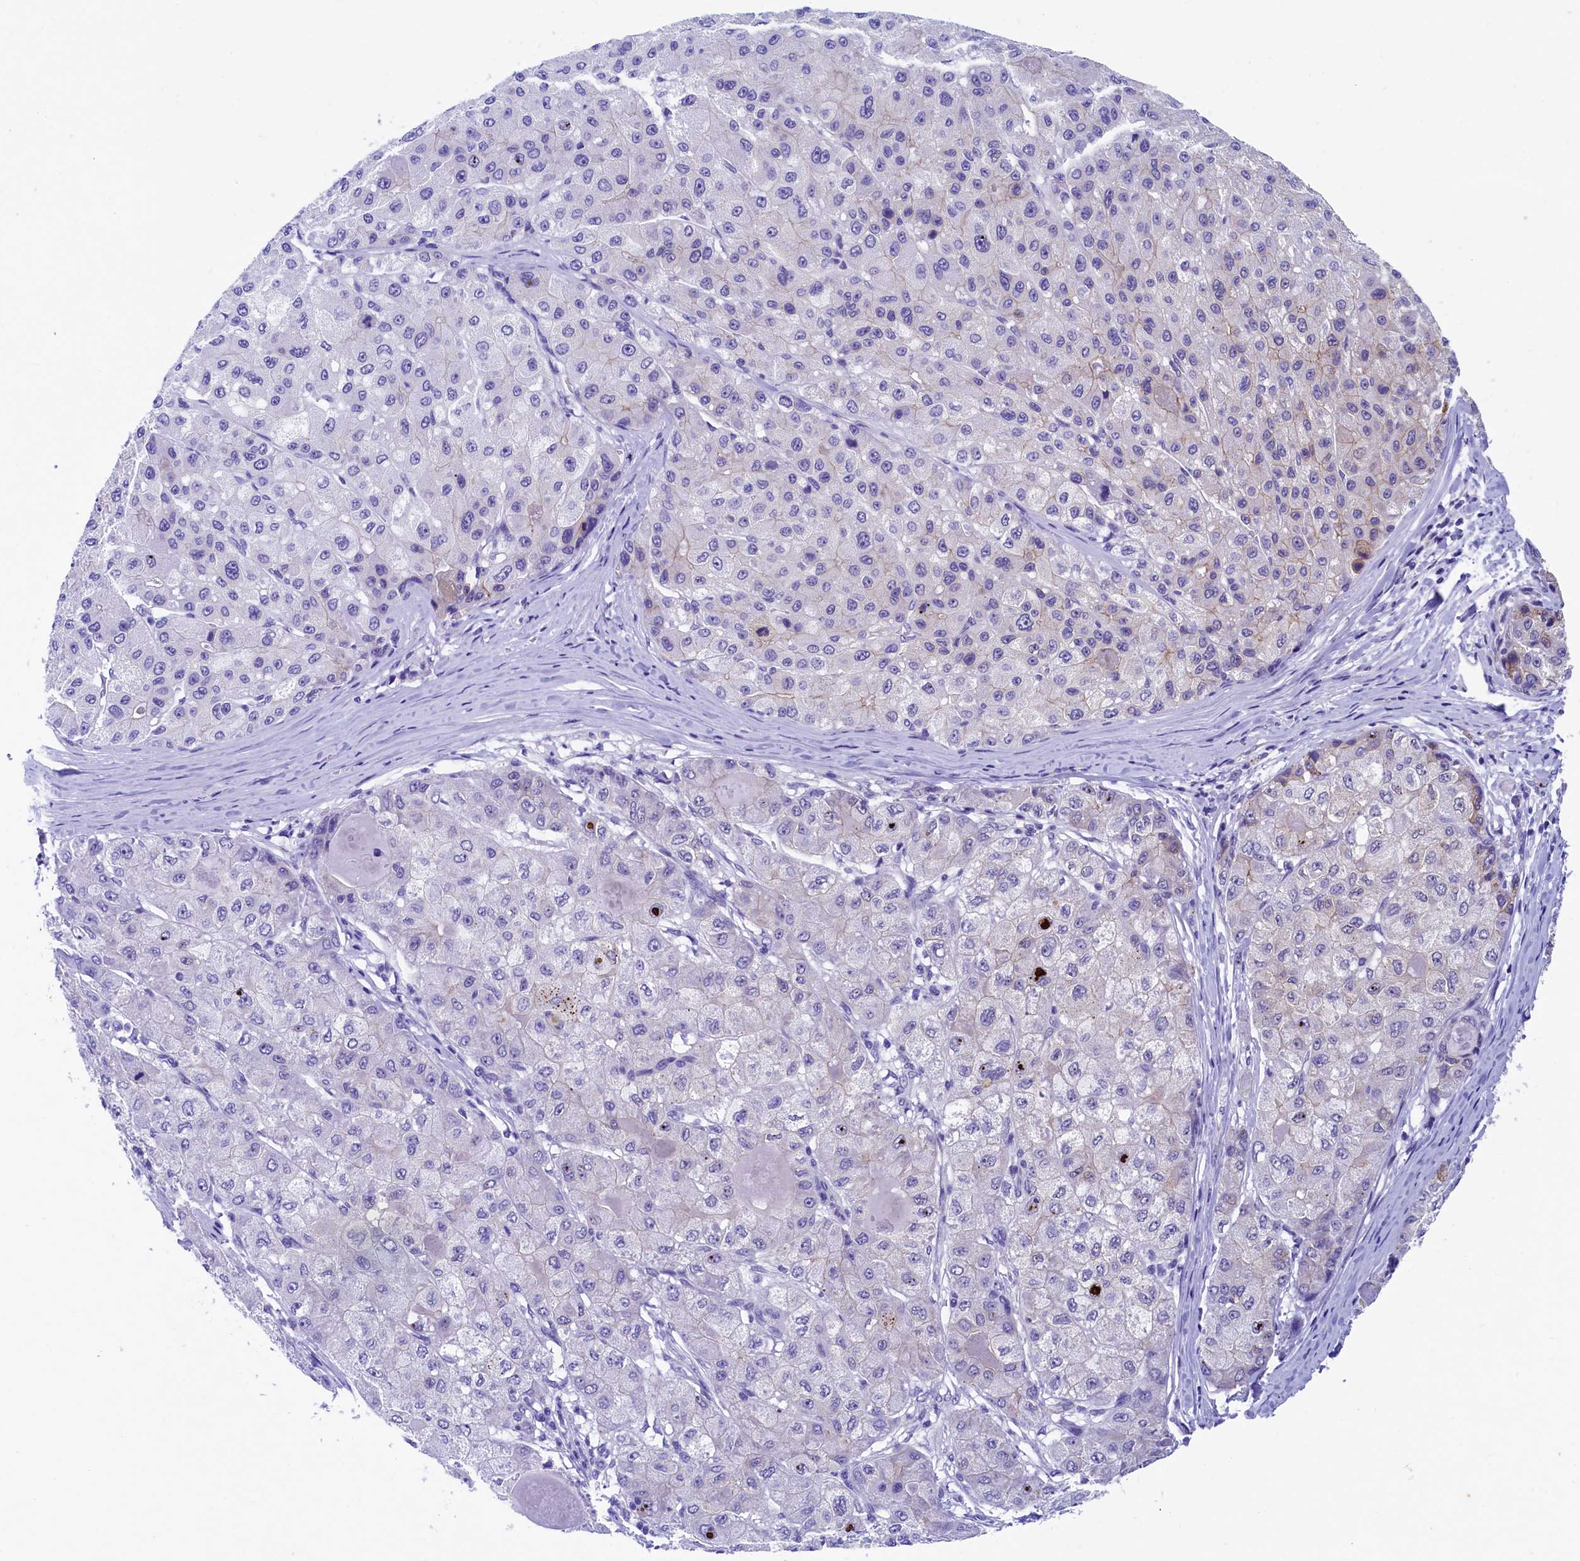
{"staining": {"intensity": "negative", "quantity": "none", "location": "none"}, "tissue": "liver cancer", "cell_type": "Tumor cells", "image_type": "cancer", "snomed": [{"axis": "morphology", "description": "Carcinoma, Hepatocellular, NOS"}, {"axis": "topography", "description": "Liver"}], "caption": "Tumor cells are negative for brown protein staining in liver hepatocellular carcinoma.", "gene": "ARL14EP", "patient": {"sex": "male", "age": 80}}